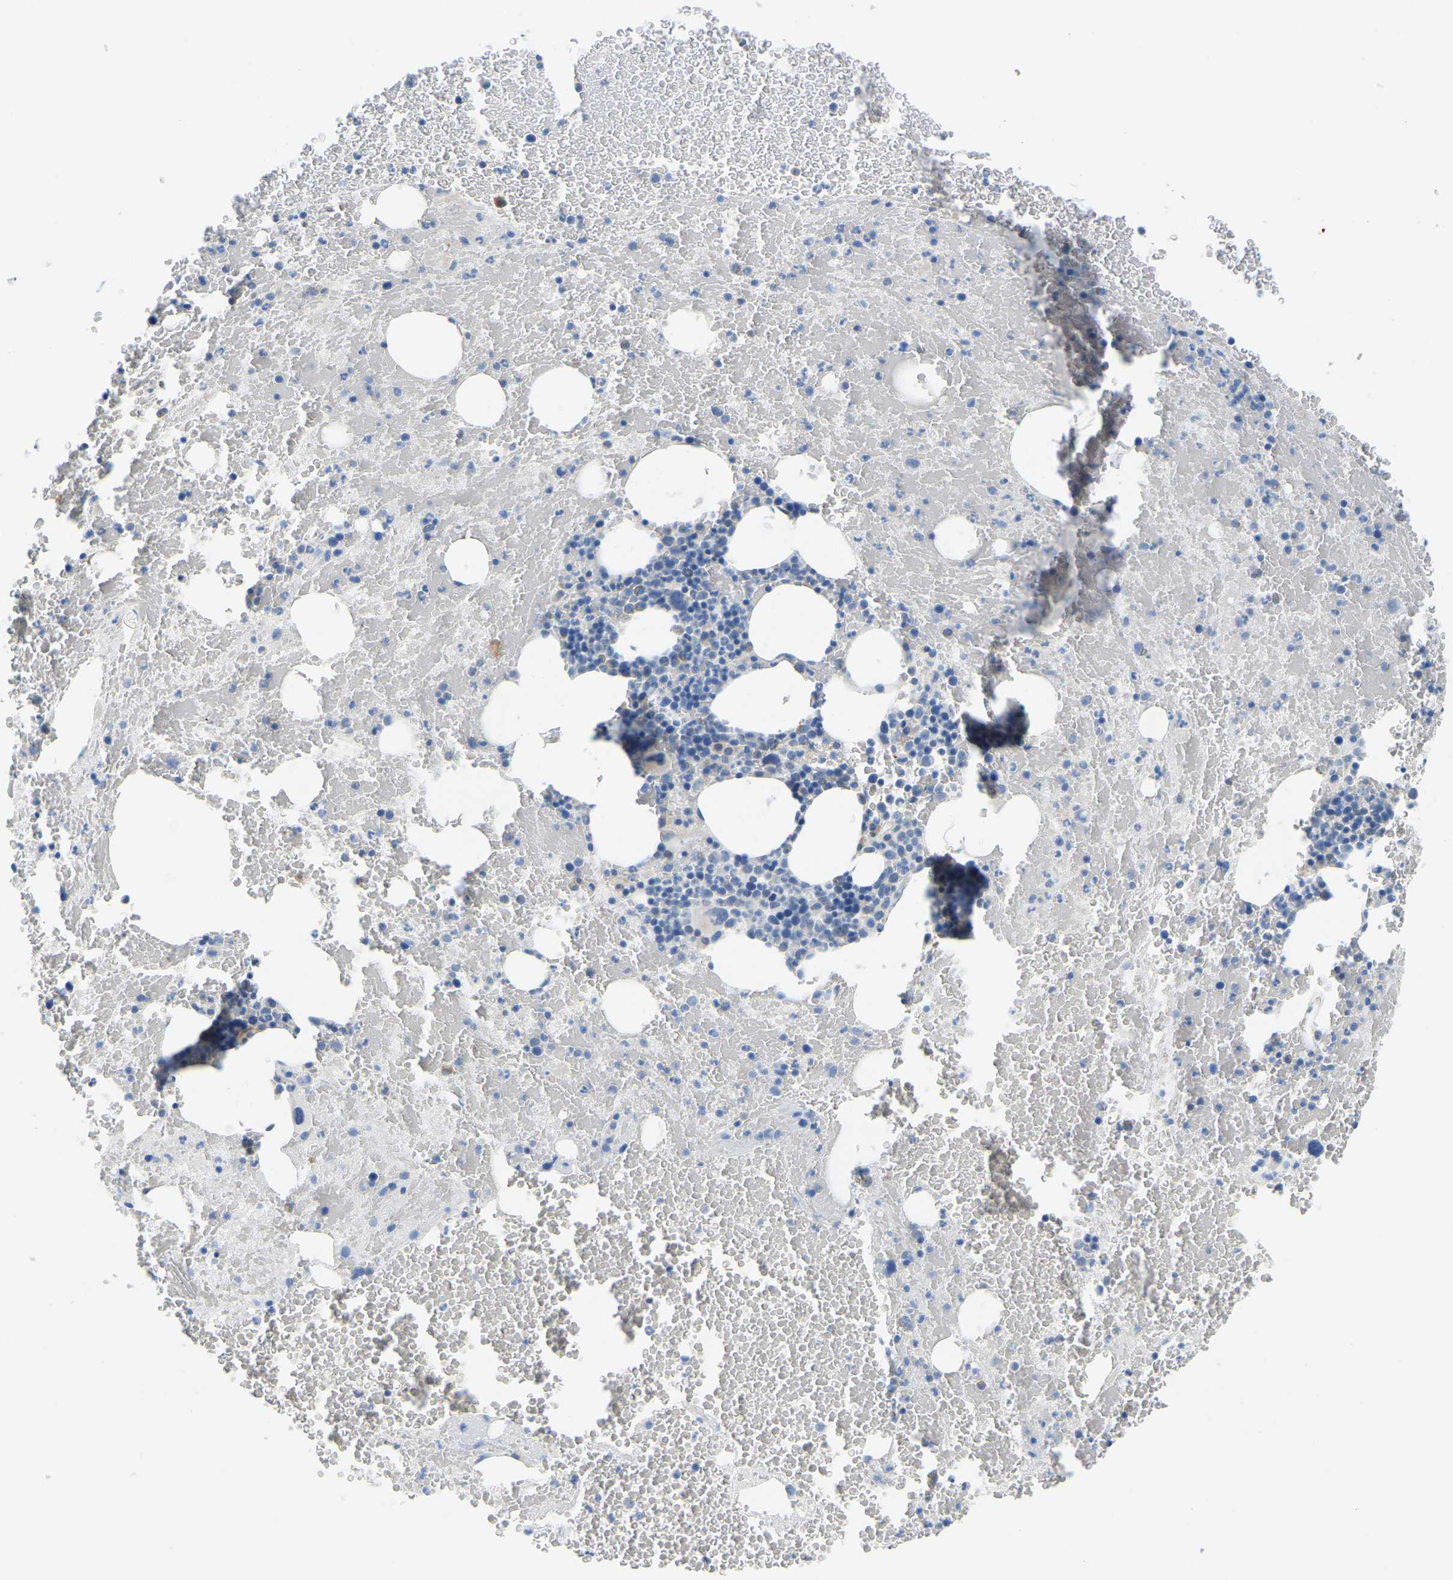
{"staining": {"intensity": "negative", "quantity": "none", "location": "none"}, "tissue": "bone marrow", "cell_type": "Hematopoietic cells", "image_type": "normal", "snomed": [{"axis": "morphology", "description": "Normal tissue, NOS"}, {"axis": "morphology", "description": "Inflammation, NOS"}, {"axis": "topography", "description": "Bone marrow"}], "caption": "A photomicrograph of bone marrow stained for a protein reveals no brown staining in hematopoietic cells.", "gene": "GDA", "patient": {"sex": "male", "age": 47}}